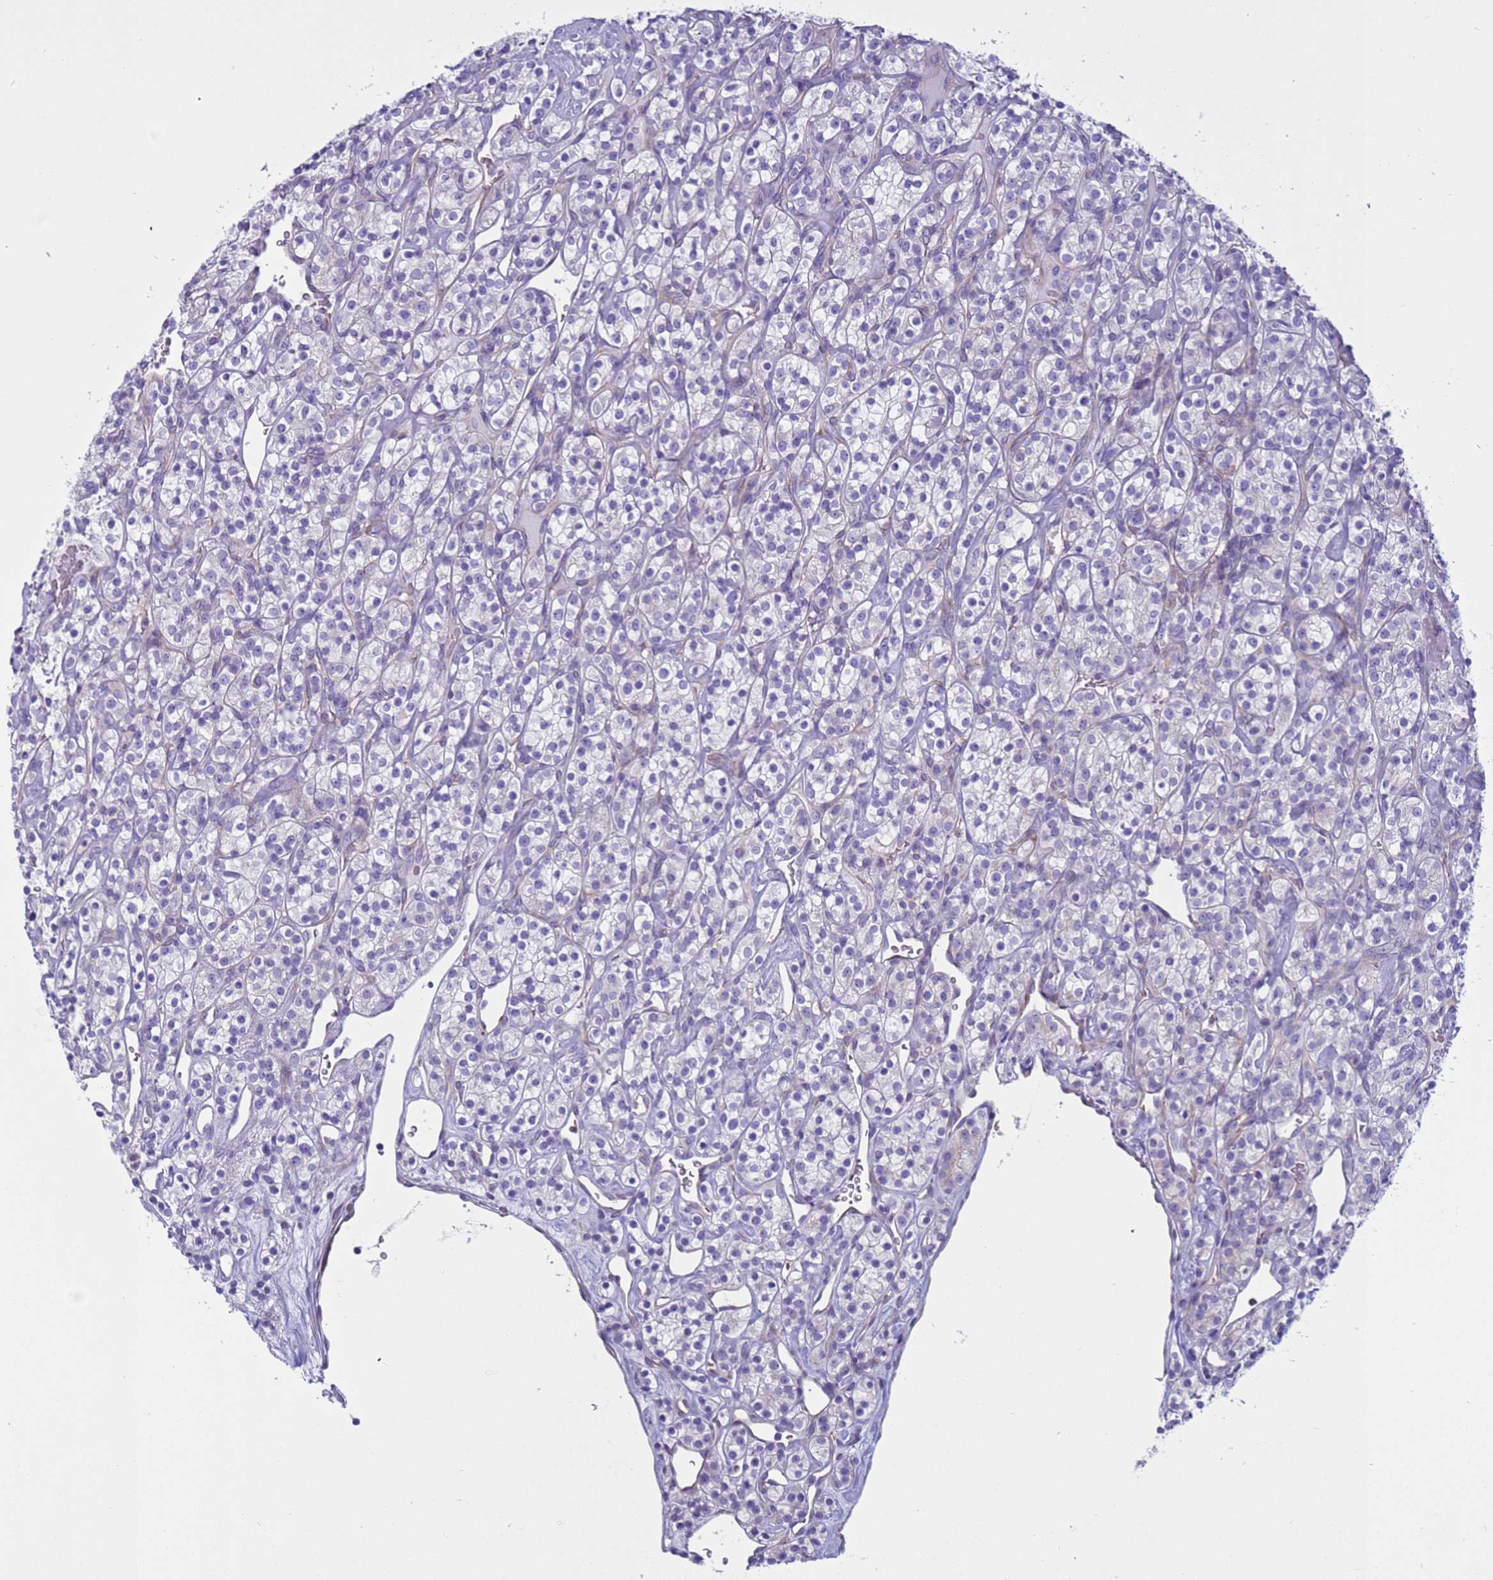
{"staining": {"intensity": "negative", "quantity": "none", "location": "none"}, "tissue": "renal cancer", "cell_type": "Tumor cells", "image_type": "cancer", "snomed": [{"axis": "morphology", "description": "Adenocarcinoma, NOS"}, {"axis": "topography", "description": "Kidney"}], "caption": "Immunohistochemical staining of human adenocarcinoma (renal) reveals no significant staining in tumor cells.", "gene": "CST4", "patient": {"sex": "male", "age": 77}}